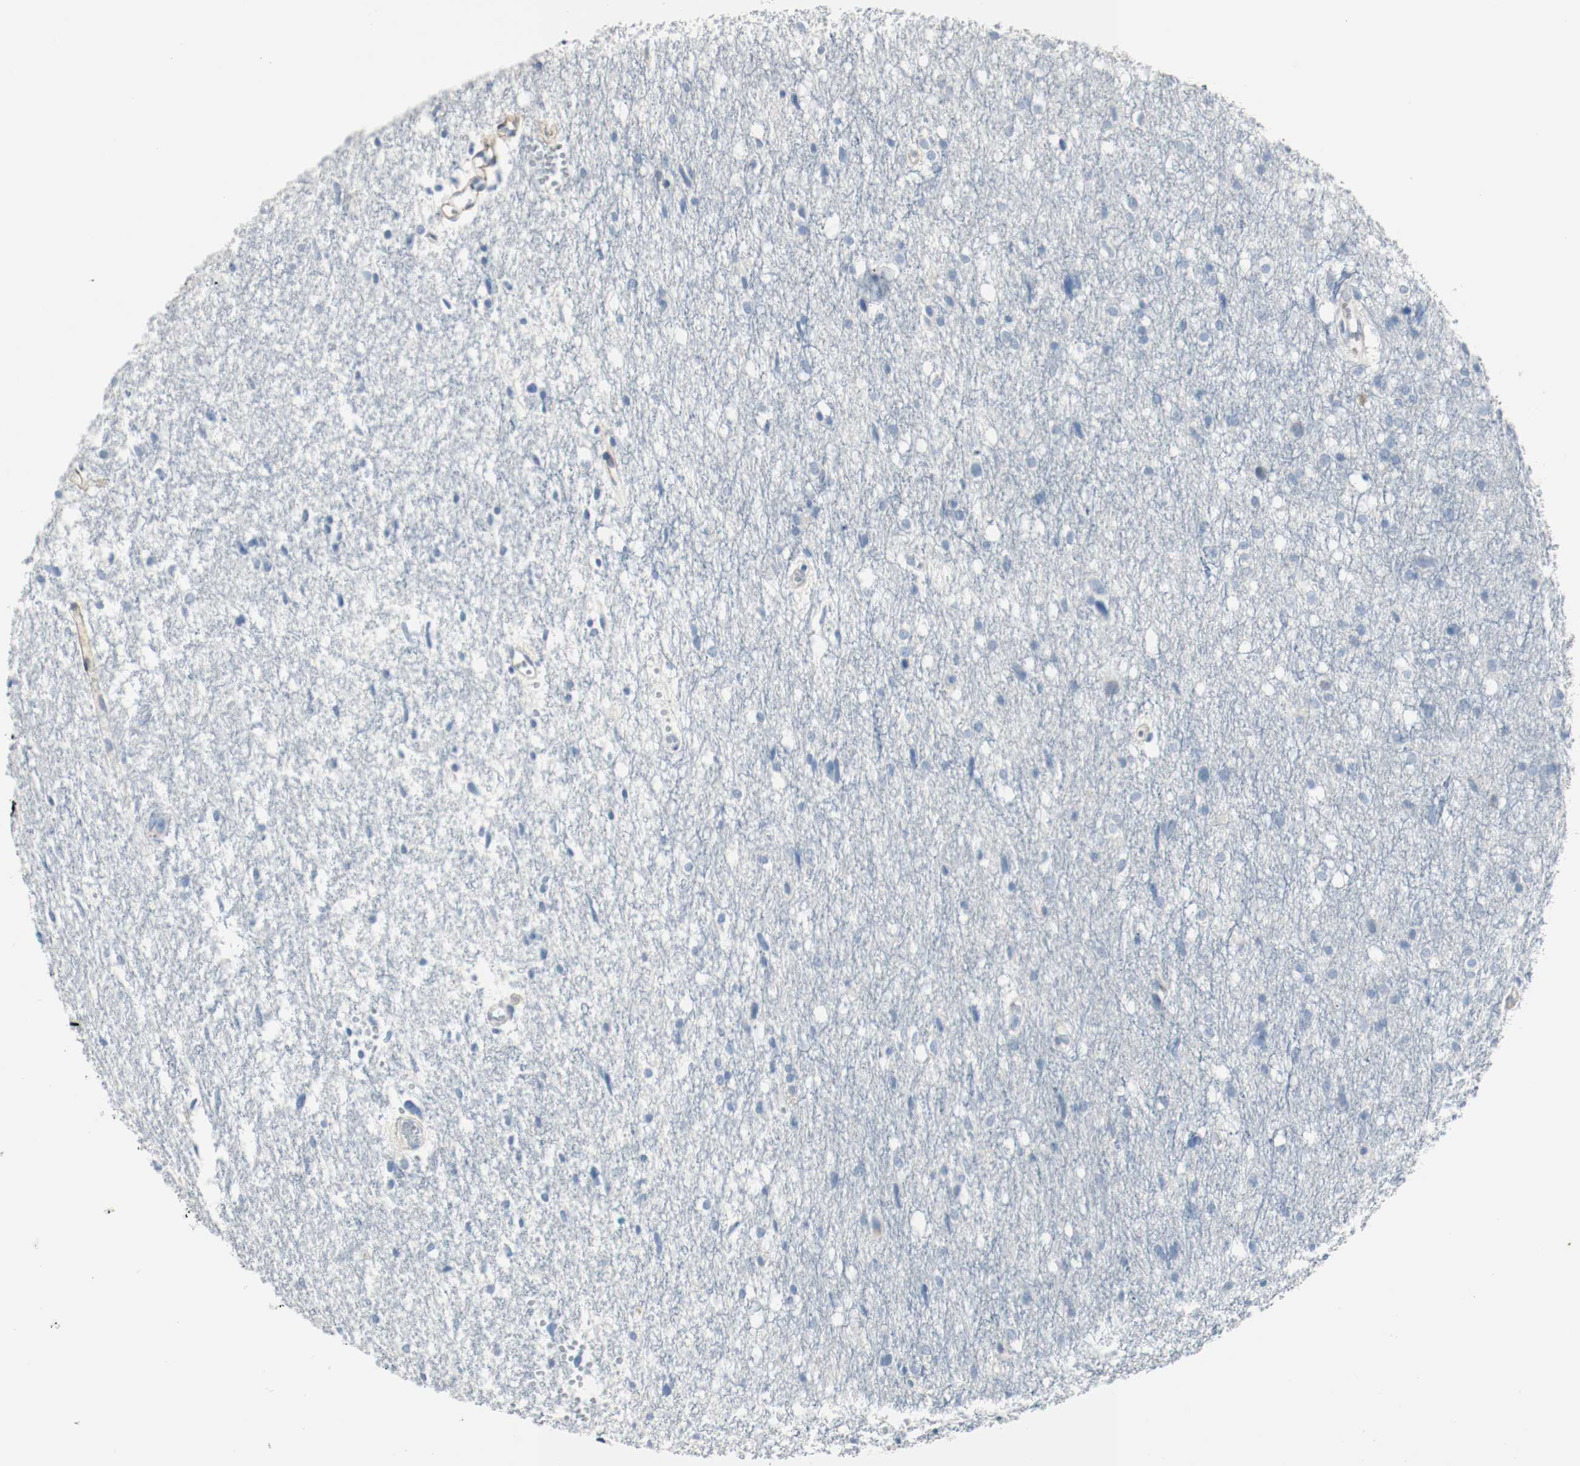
{"staining": {"intensity": "negative", "quantity": "none", "location": "none"}, "tissue": "glioma", "cell_type": "Tumor cells", "image_type": "cancer", "snomed": [{"axis": "morphology", "description": "Glioma, malignant, High grade"}, {"axis": "topography", "description": "Brain"}], "caption": "Tumor cells are negative for brown protein staining in glioma.", "gene": "LAMB1", "patient": {"sex": "female", "age": 59}}